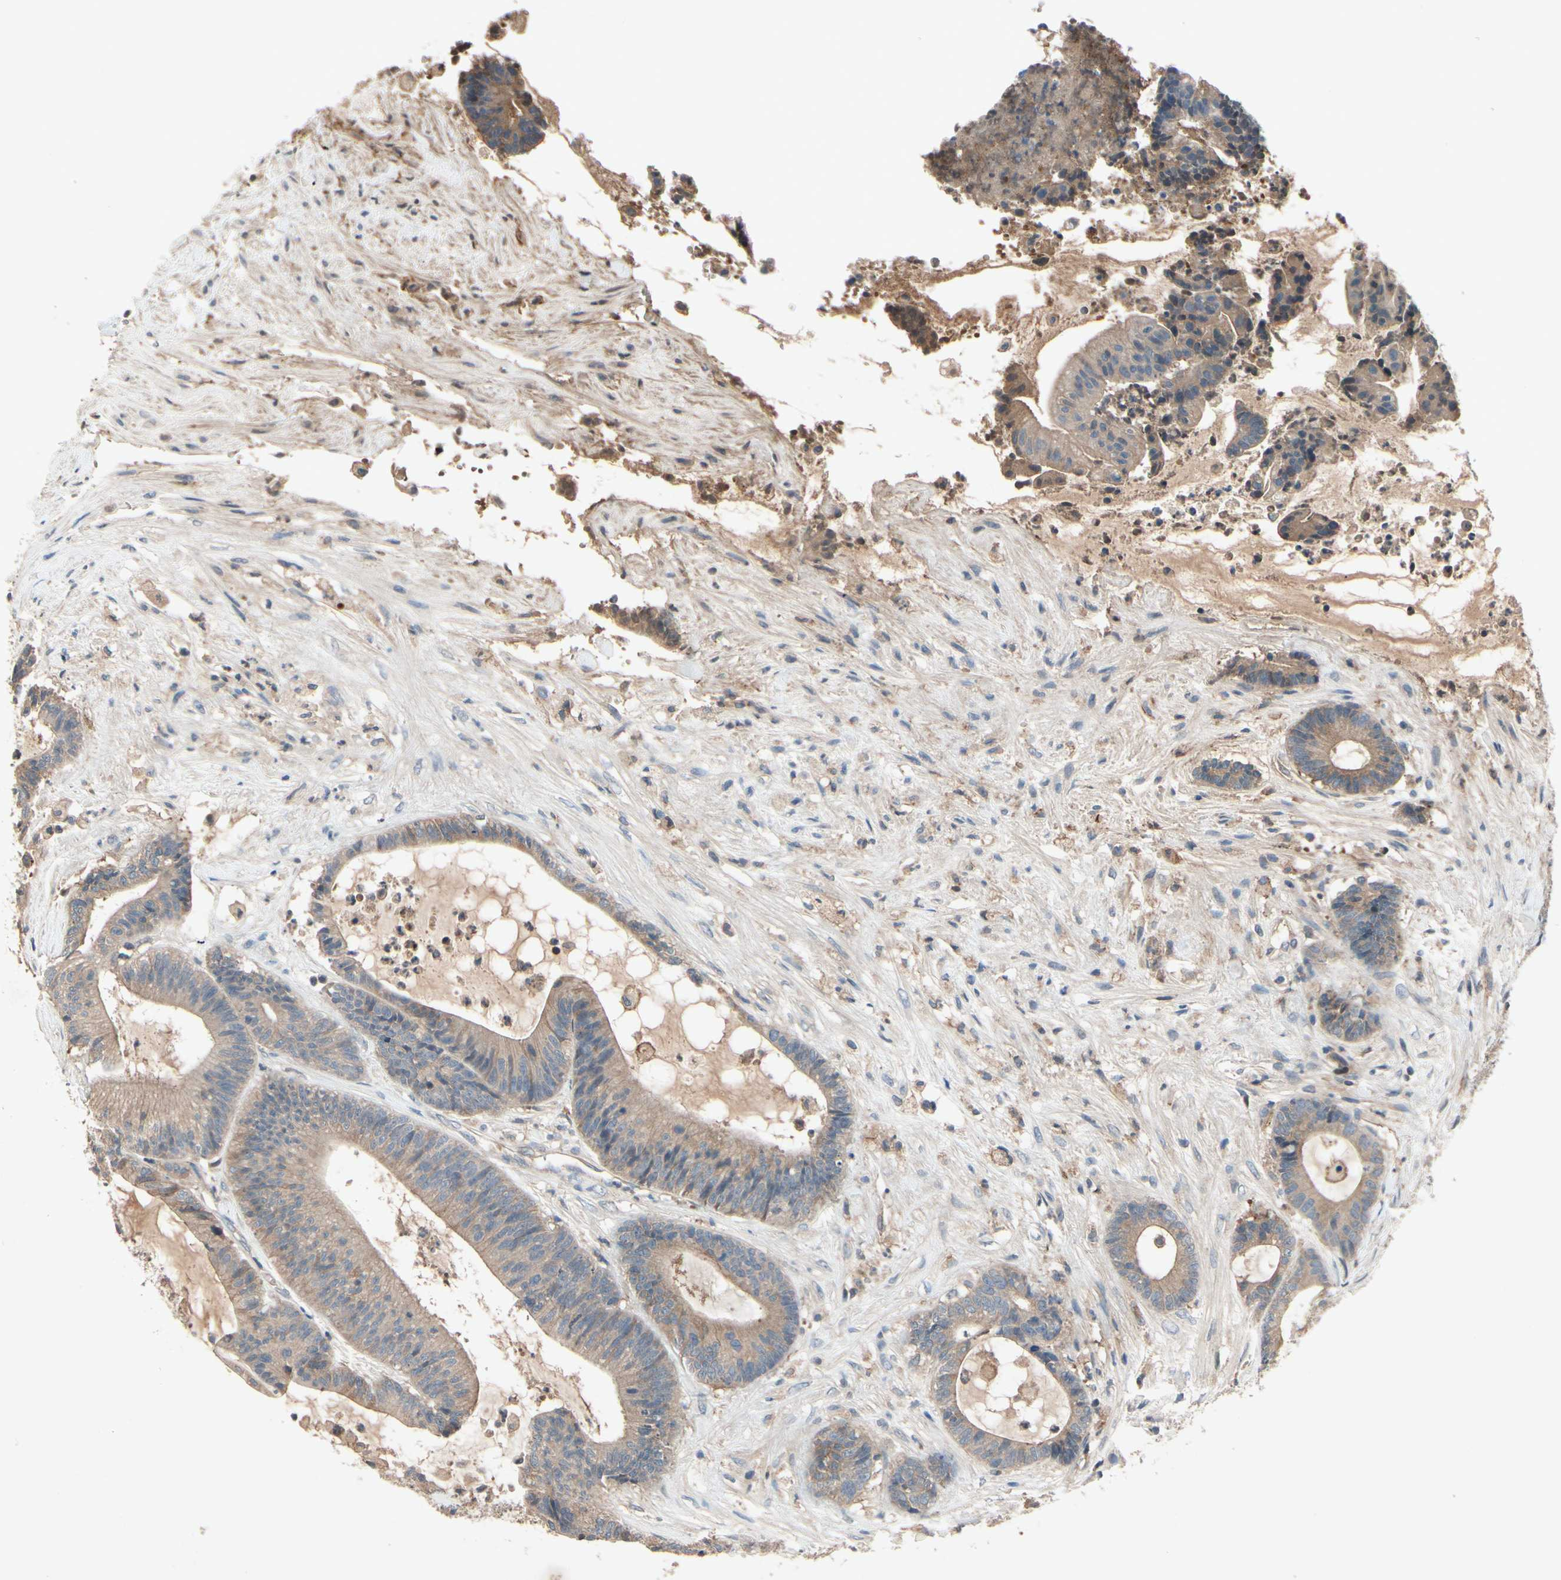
{"staining": {"intensity": "weak", "quantity": ">75%", "location": "cytoplasmic/membranous"}, "tissue": "colorectal cancer", "cell_type": "Tumor cells", "image_type": "cancer", "snomed": [{"axis": "morphology", "description": "Adenocarcinoma, NOS"}, {"axis": "topography", "description": "Colon"}], "caption": "Immunohistochemistry (IHC) staining of colorectal adenocarcinoma, which shows low levels of weak cytoplasmic/membranous staining in about >75% of tumor cells indicating weak cytoplasmic/membranous protein expression. The staining was performed using DAB (brown) for protein detection and nuclei were counterstained in hematoxylin (blue).", "gene": "IL1RL1", "patient": {"sex": "female", "age": 84}}